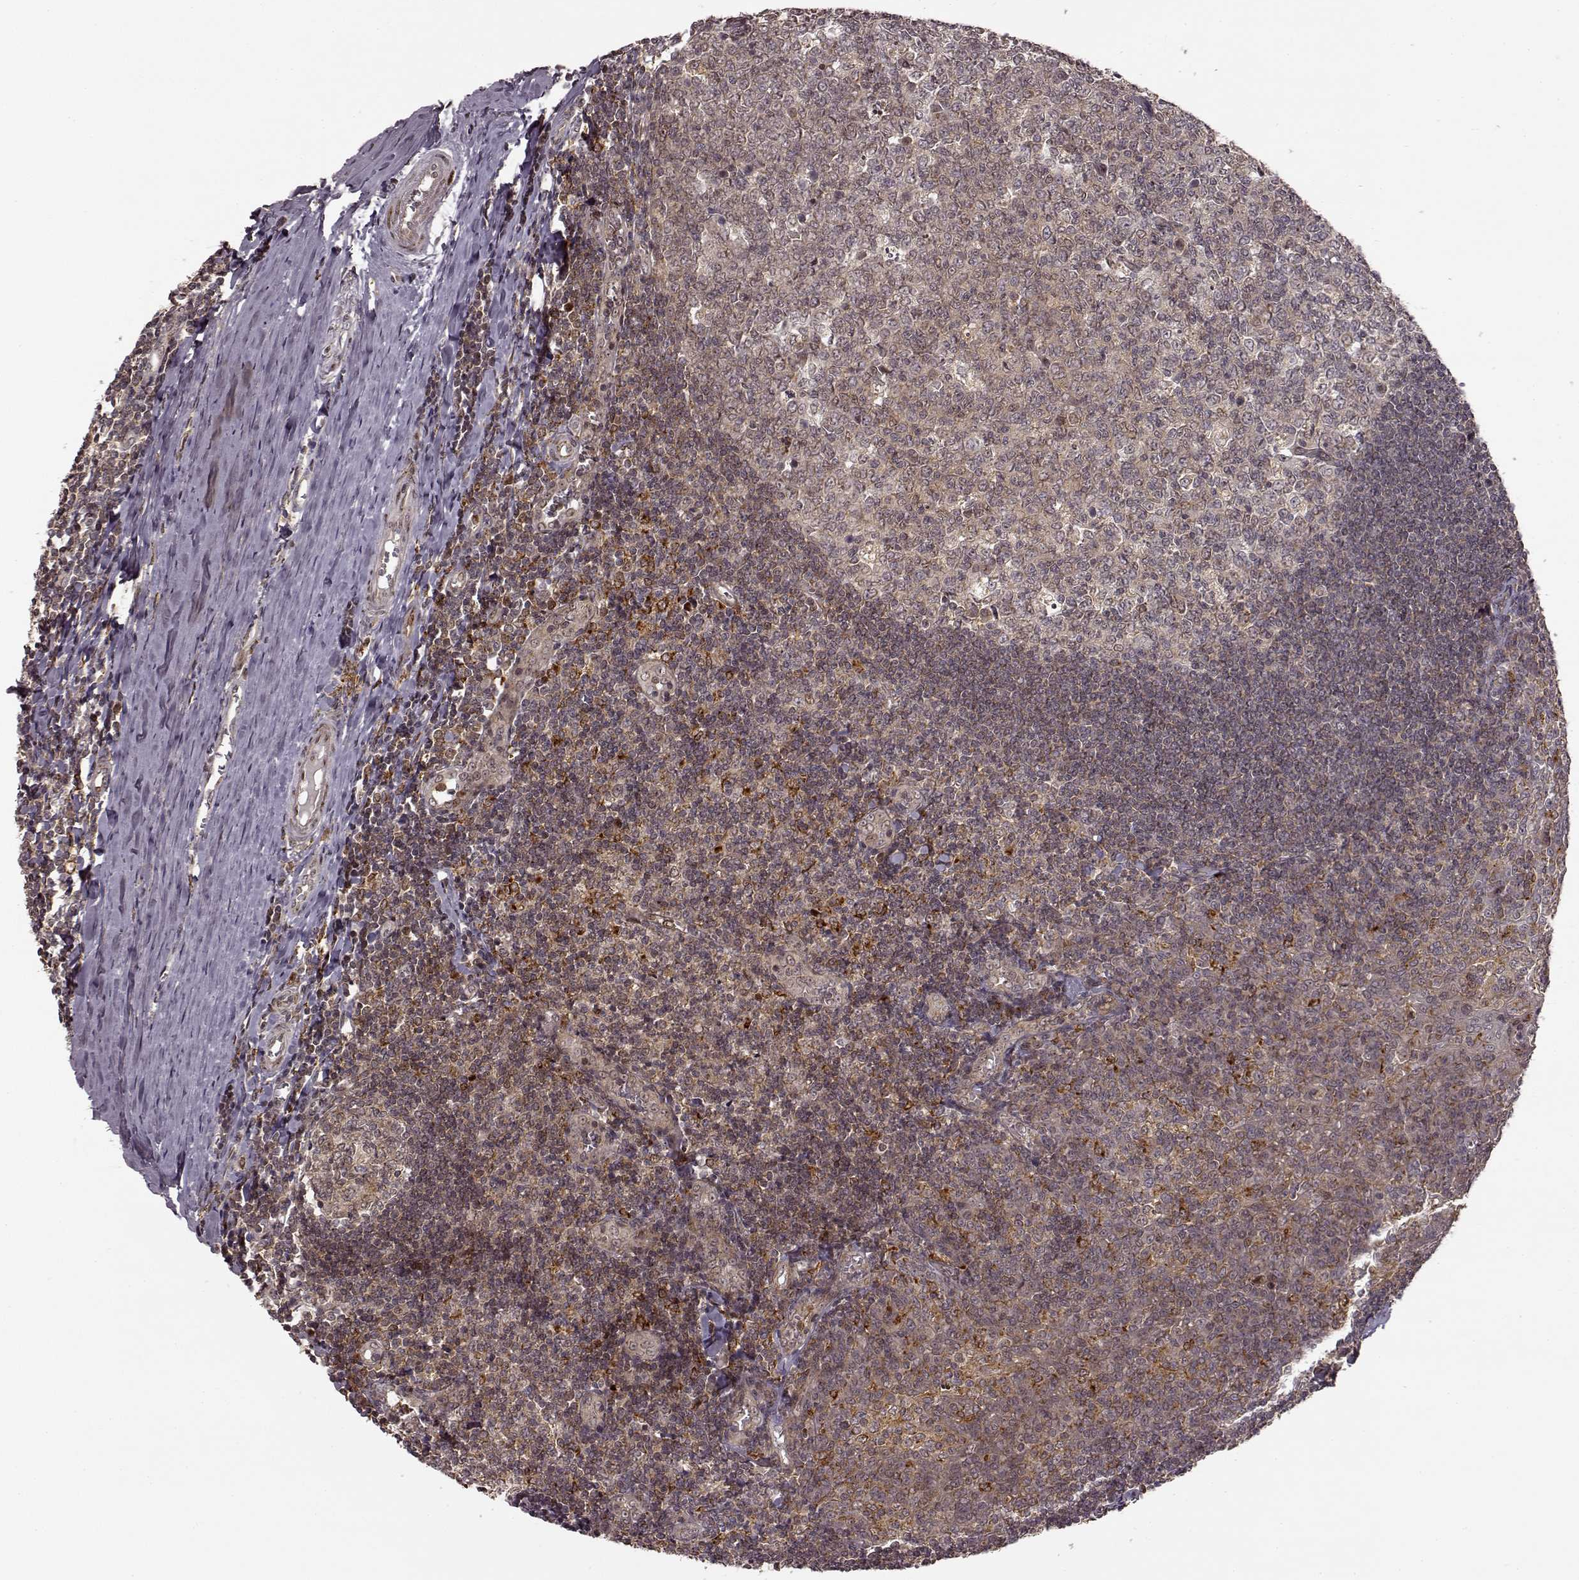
{"staining": {"intensity": "weak", "quantity": "<25%", "location": "cytoplasmic/membranous"}, "tissue": "tonsil", "cell_type": "Germinal center cells", "image_type": "normal", "snomed": [{"axis": "morphology", "description": "Normal tissue, NOS"}, {"axis": "topography", "description": "Tonsil"}], "caption": "Tonsil stained for a protein using immunohistochemistry (IHC) reveals no positivity germinal center cells.", "gene": "SLC12A9", "patient": {"sex": "female", "age": 12}}